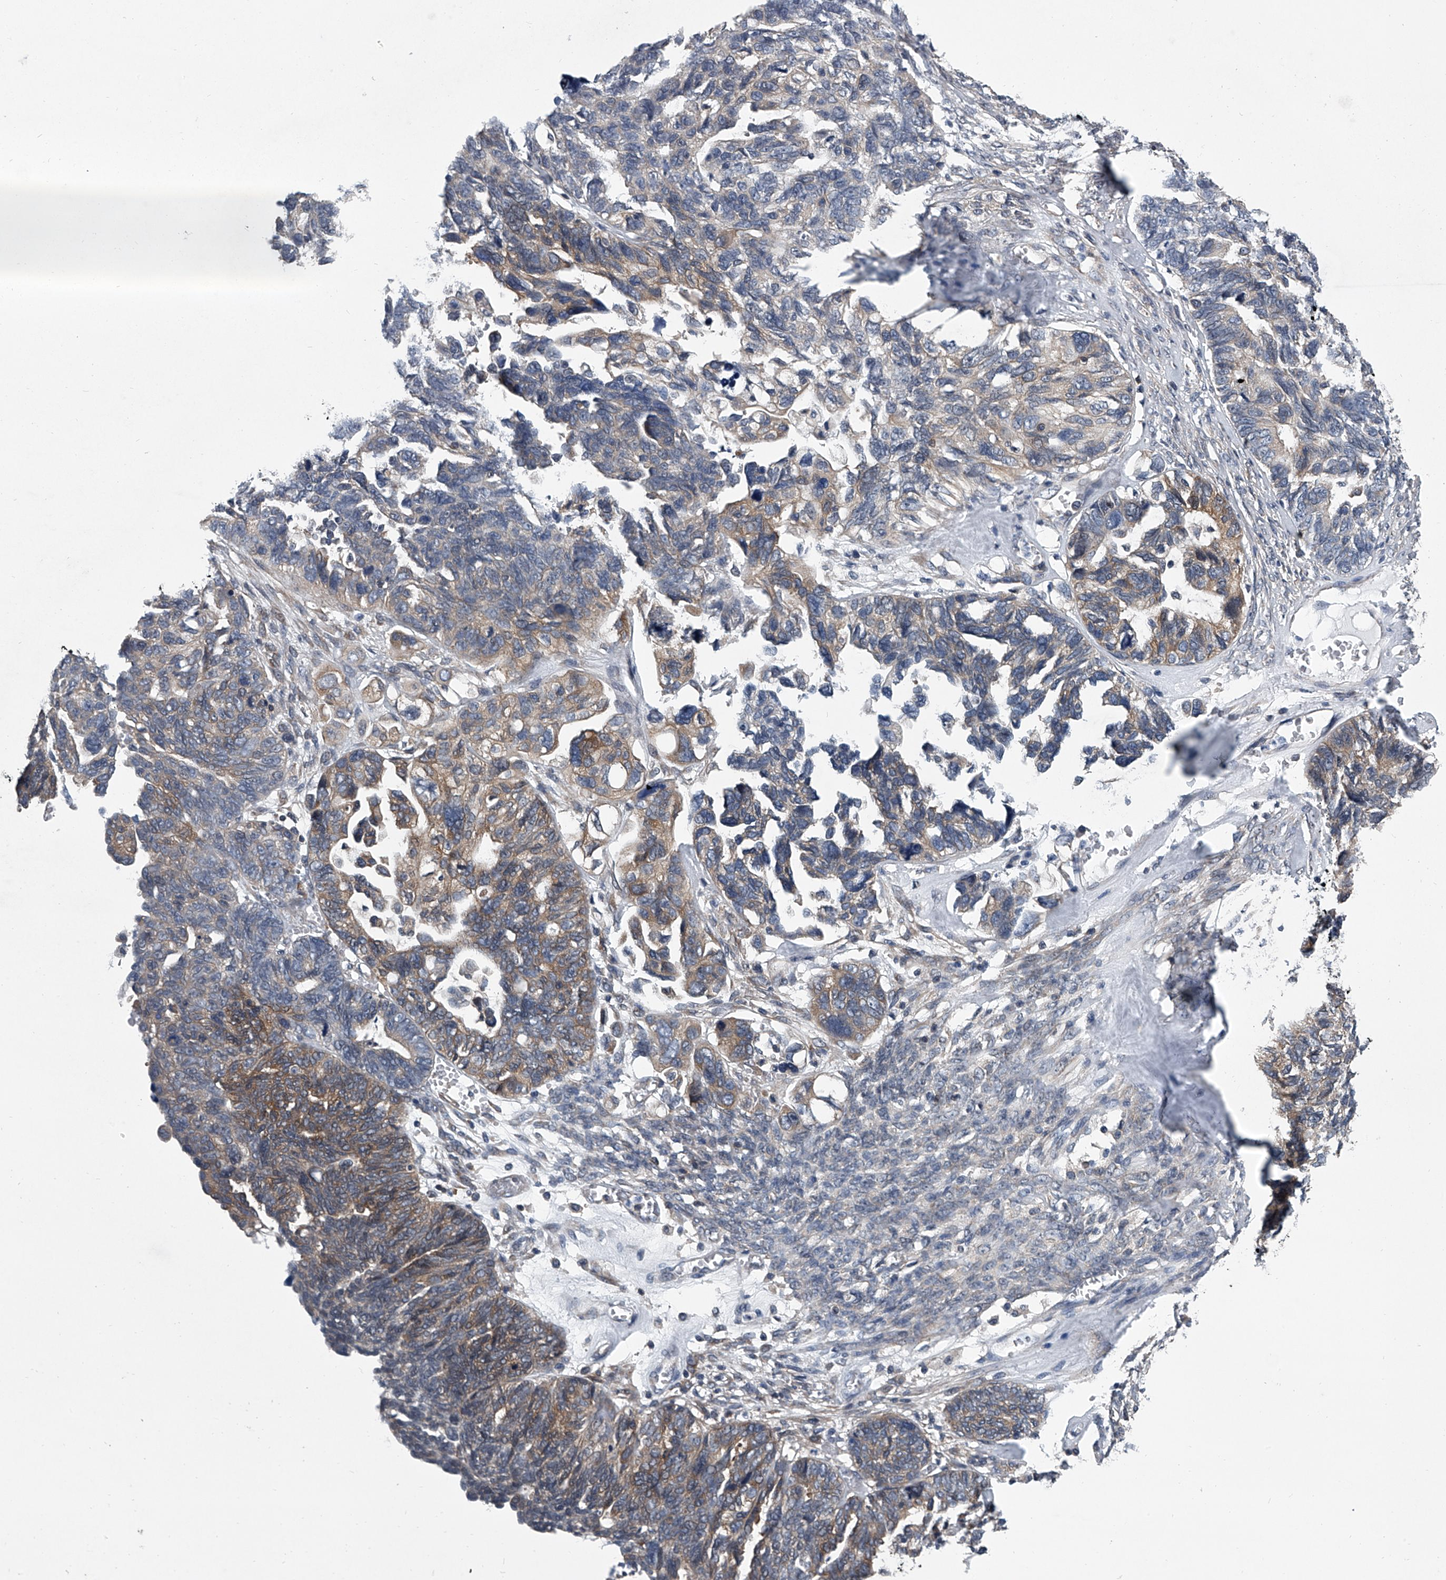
{"staining": {"intensity": "moderate", "quantity": "<25%", "location": "cytoplasmic/membranous"}, "tissue": "ovarian cancer", "cell_type": "Tumor cells", "image_type": "cancer", "snomed": [{"axis": "morphology", "description": "Cystadenocarcinoma, serous, NOS"}, {"axis": "topography", "description": "Ovary"}], "caption": "Tumor cells display moderate cytoplasmic/membranous positivity in about <25% of cells in ovarian cancer (serous cystadenocarcinoma). (DAB = brown stain, brightfield microscopy at high magnification).", "gene": "PPP2R5D", "patient": {"sex": "female", "age": 79}}